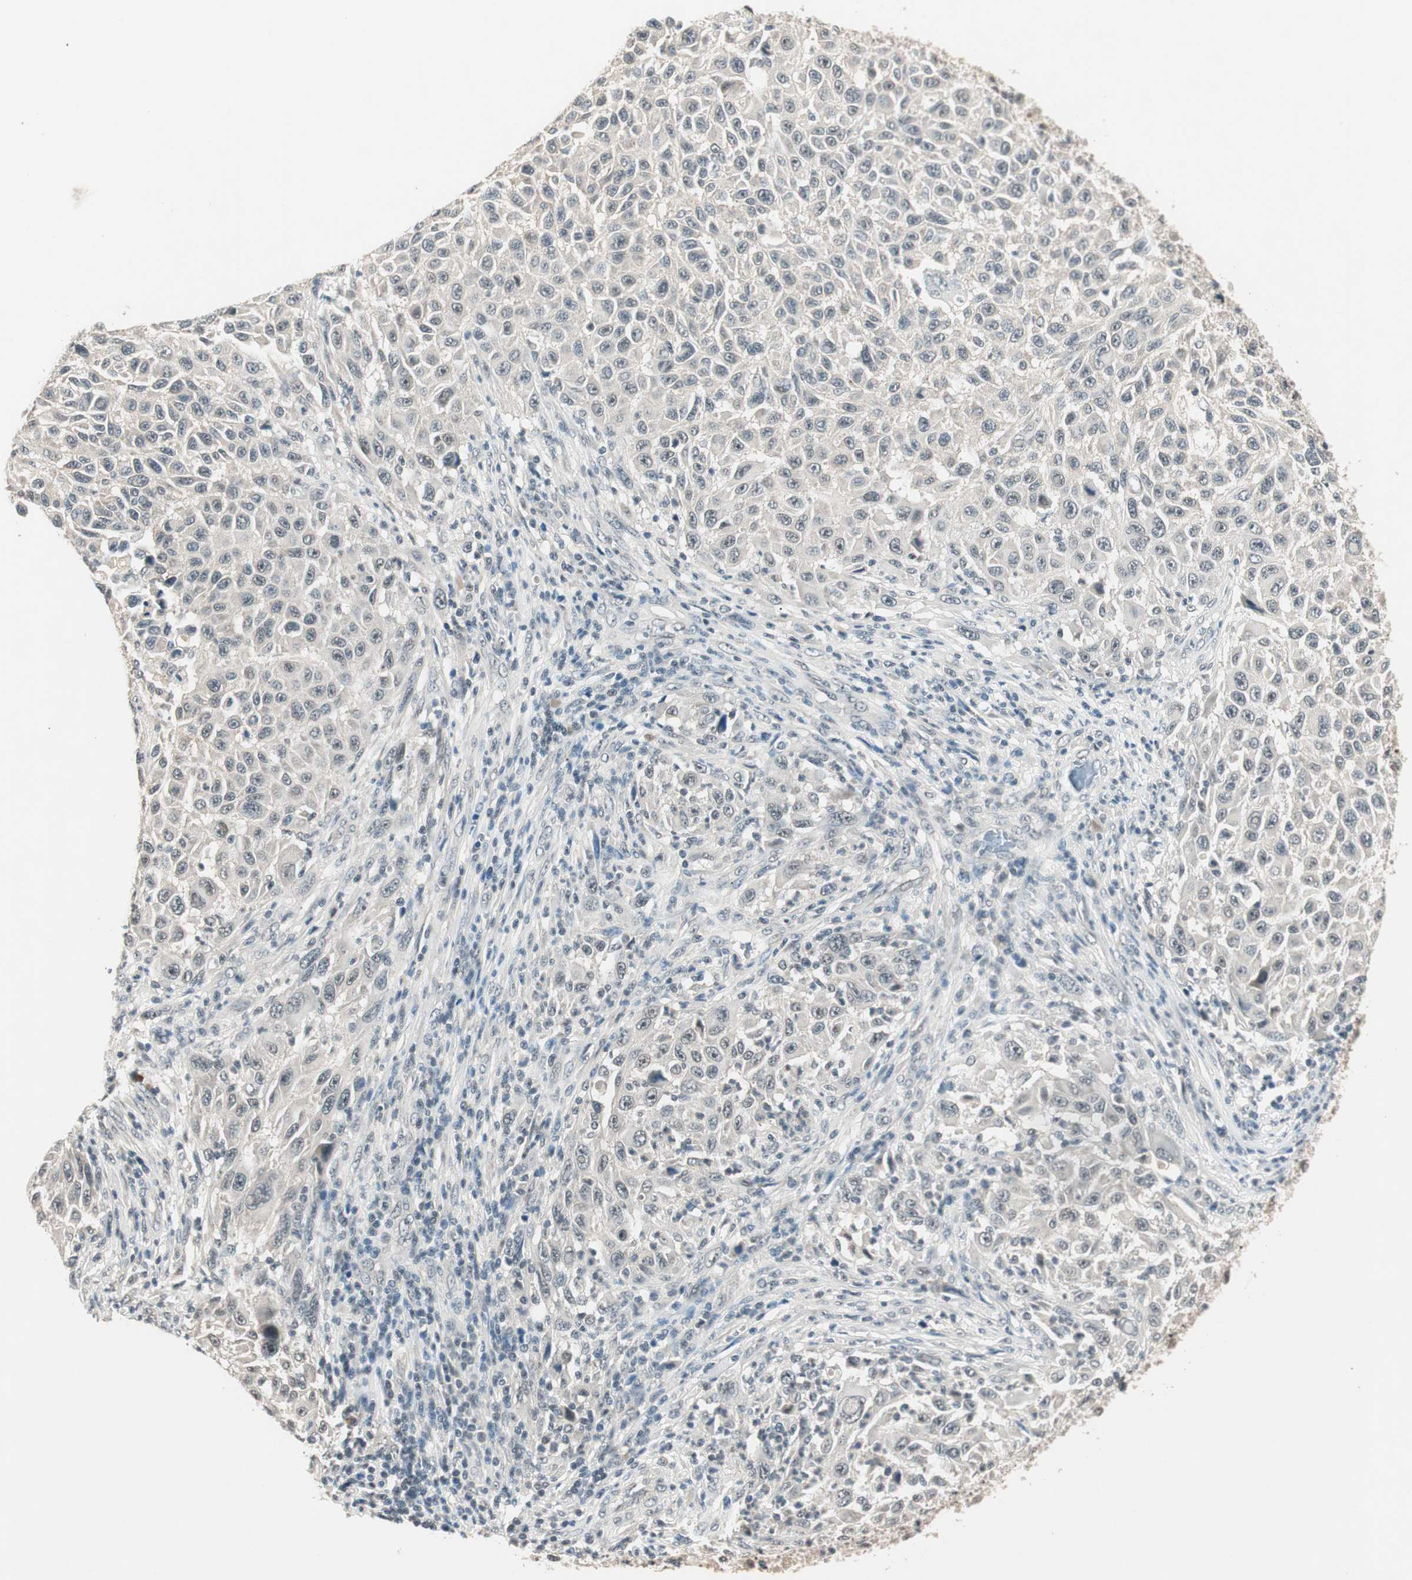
{"staining": {"intensity": "negative", "quantity": "none", "location": "none"}, "tissue": "melanoma", "cell_type": "Tumor cells", "image_type": "cancer", "snomed": [{"axis": "morphology", "description": "Malignant melanoma, Metastatic site"}, {"axis": "topography", "description": "Lymph node"}], "caption": "High magnification brightfield microscopy of malignant melanoma (metastatic site) stained with DAB (brown) and counterstained with hematoxylin (blue): tumor cells show no significant staining.", "gene": "NFRKB", "patient": {"sex": "male", "age": 61}}